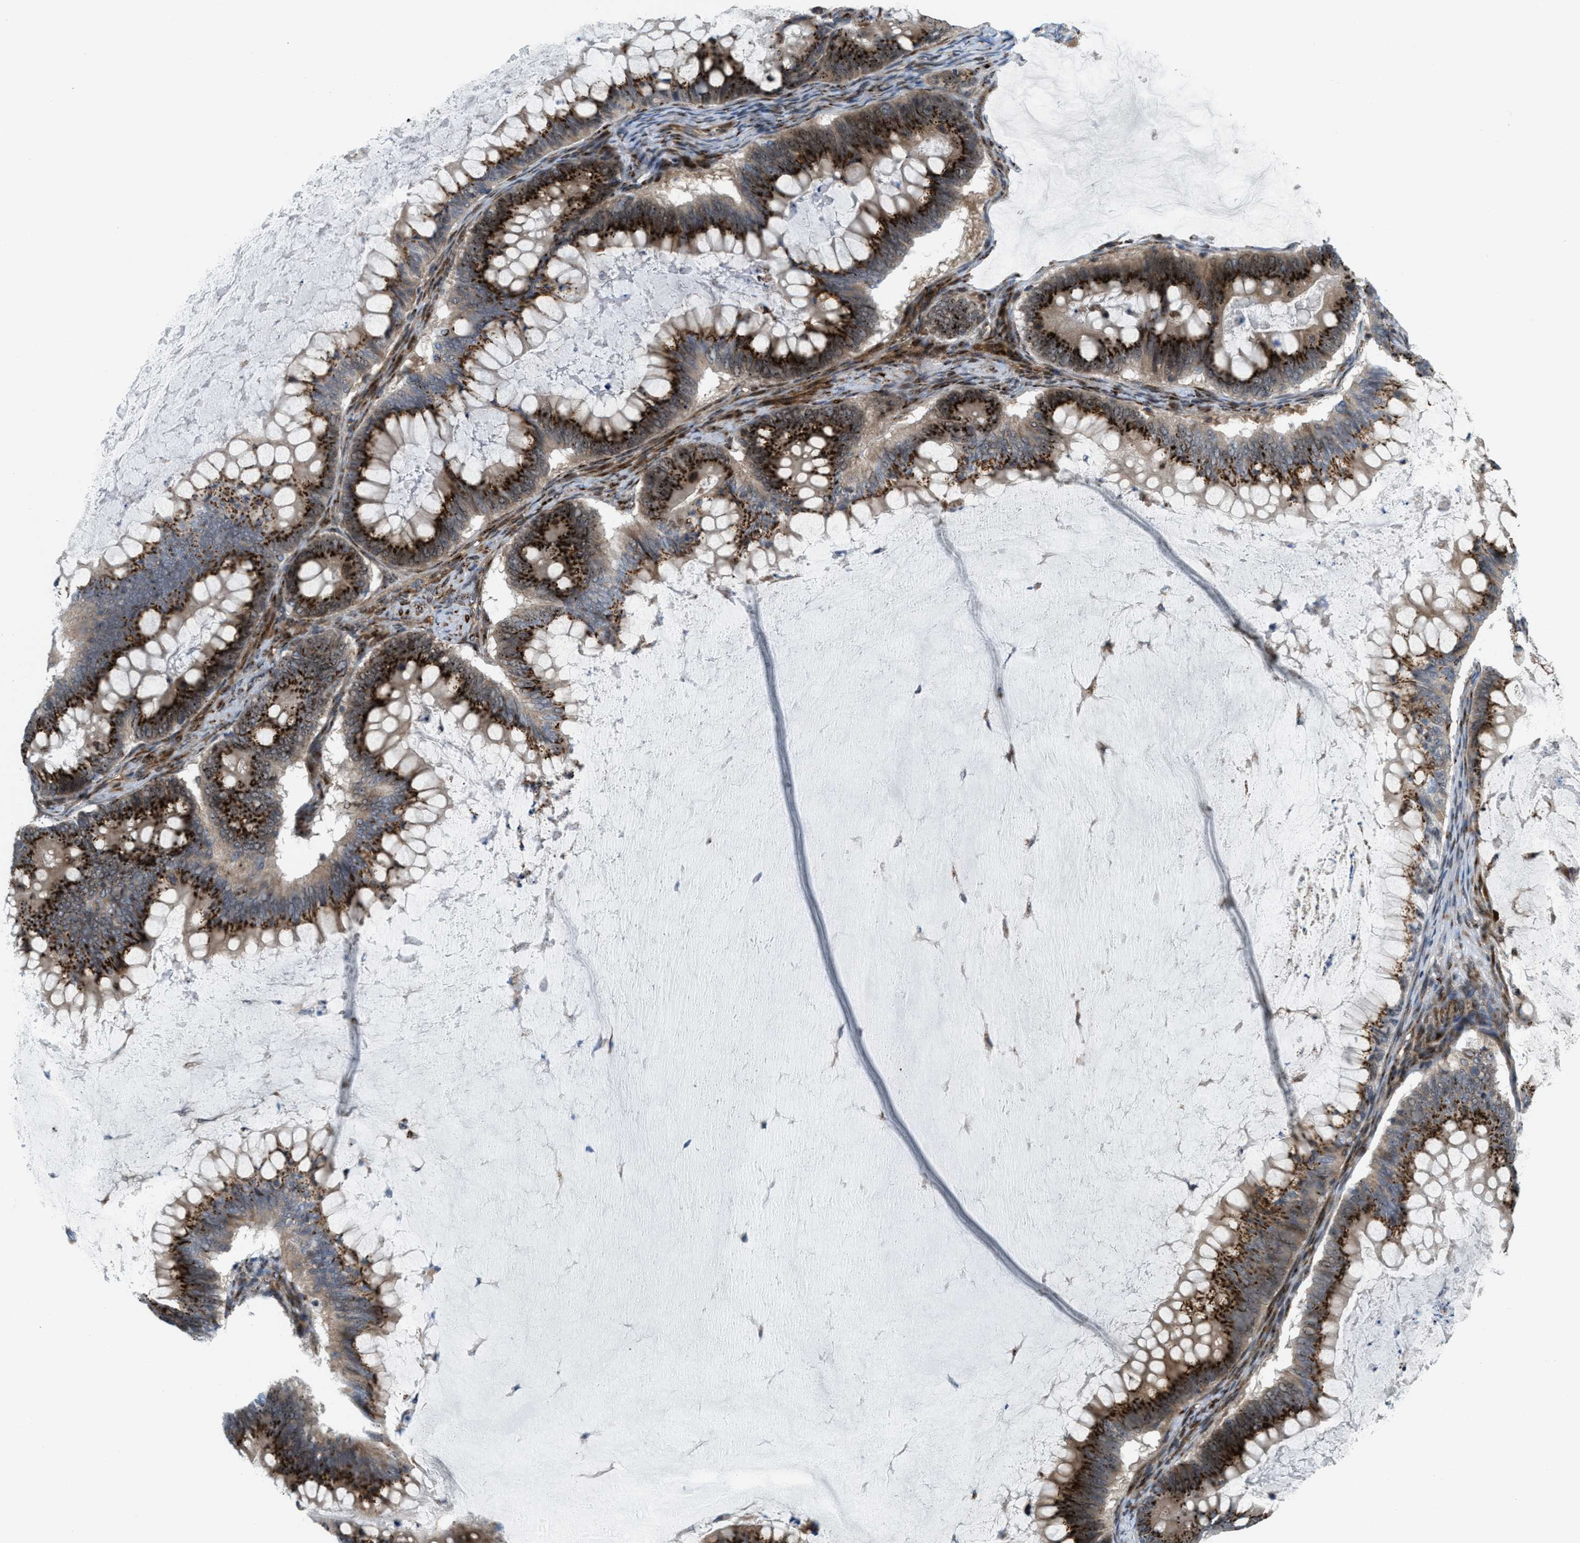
{"staining": {"intensity": "strong", "quantity": ">75%", "location": "cytoplasmic/membranous"}, "tissue": "ovarian cancer", "cell_type": "Tumor cells", "image_type": "cancer", "snomed": [{"axis": "morphology", "description": "Cystadenocarcinoma, mucinous, NOS"}, {"axis": "topography", "description": "Ovary"}], "caption": "Protein expression by immunohistochemistry (IHC) shows strong cytoplasmic/membranous staining in approximately >75% of tumor cells in ovarian mucinous cystadenocarcinoma.", "gene": "SLC38A10", "patient": {"sex": "female", "age": 61}}